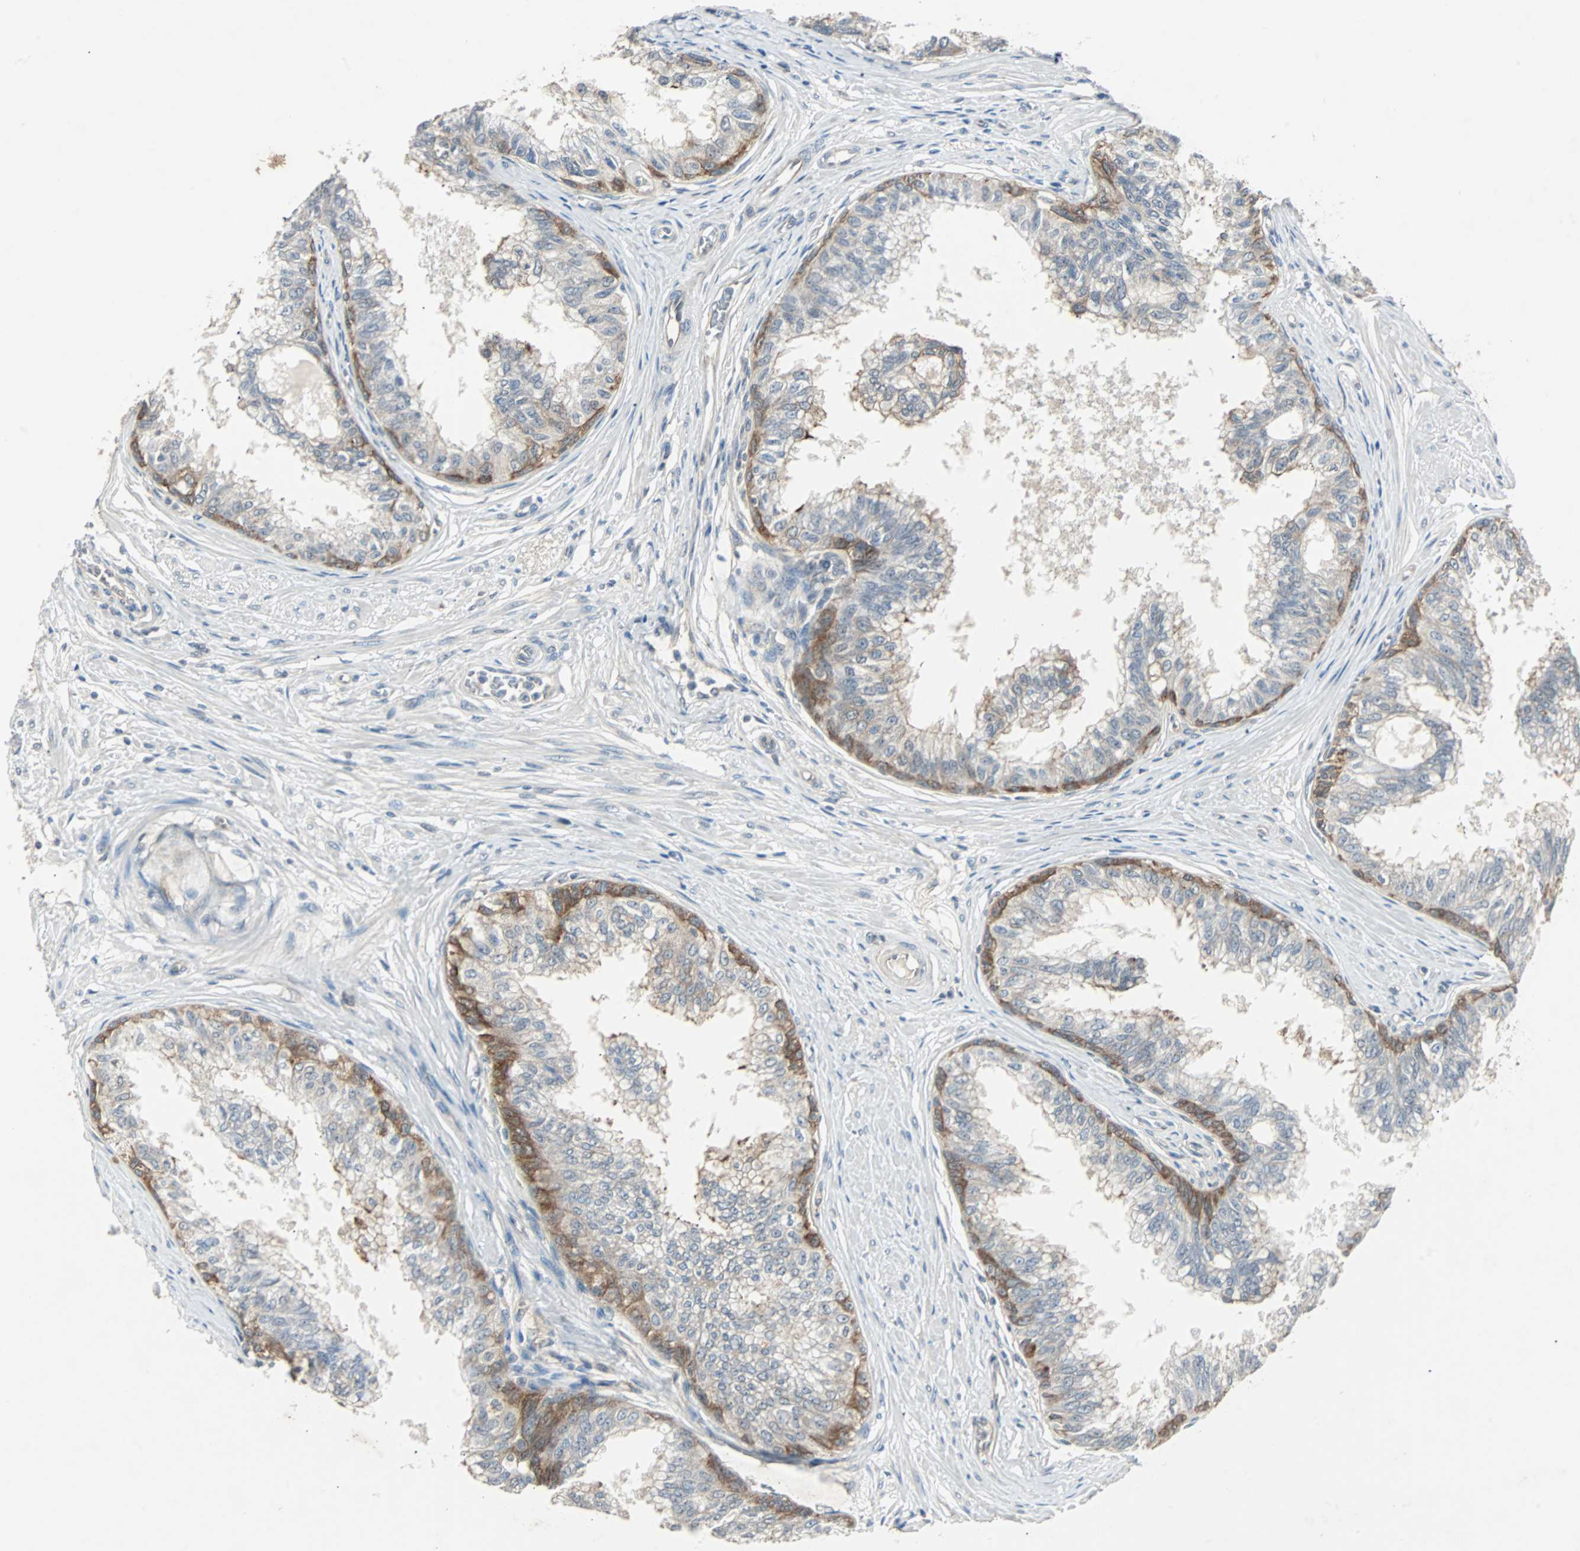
{"staining": {"intensity": "moderate", "quantity": "25%-75%", "location": "cytoplasmic/membranous"}, "tissue": "prostate", "cell_type": "Glandular cells", "image_type": "normal", "snomed": [{"axis": "morphology", "description": "Normal tissue, NOS"}, {"axis": "topography", "description": "Prostate"}, {"axis": "topography", "description": "Seminal veicle"}], "caption": "About 25%-75% of glandular cells in unremarkable prostate exhibit moderate cytoplasmic/membranous protein expression as visualized by brown immunohistochemical staining.", "gene": "CMC2", "patient": {"sex": "male", "age": 60}}